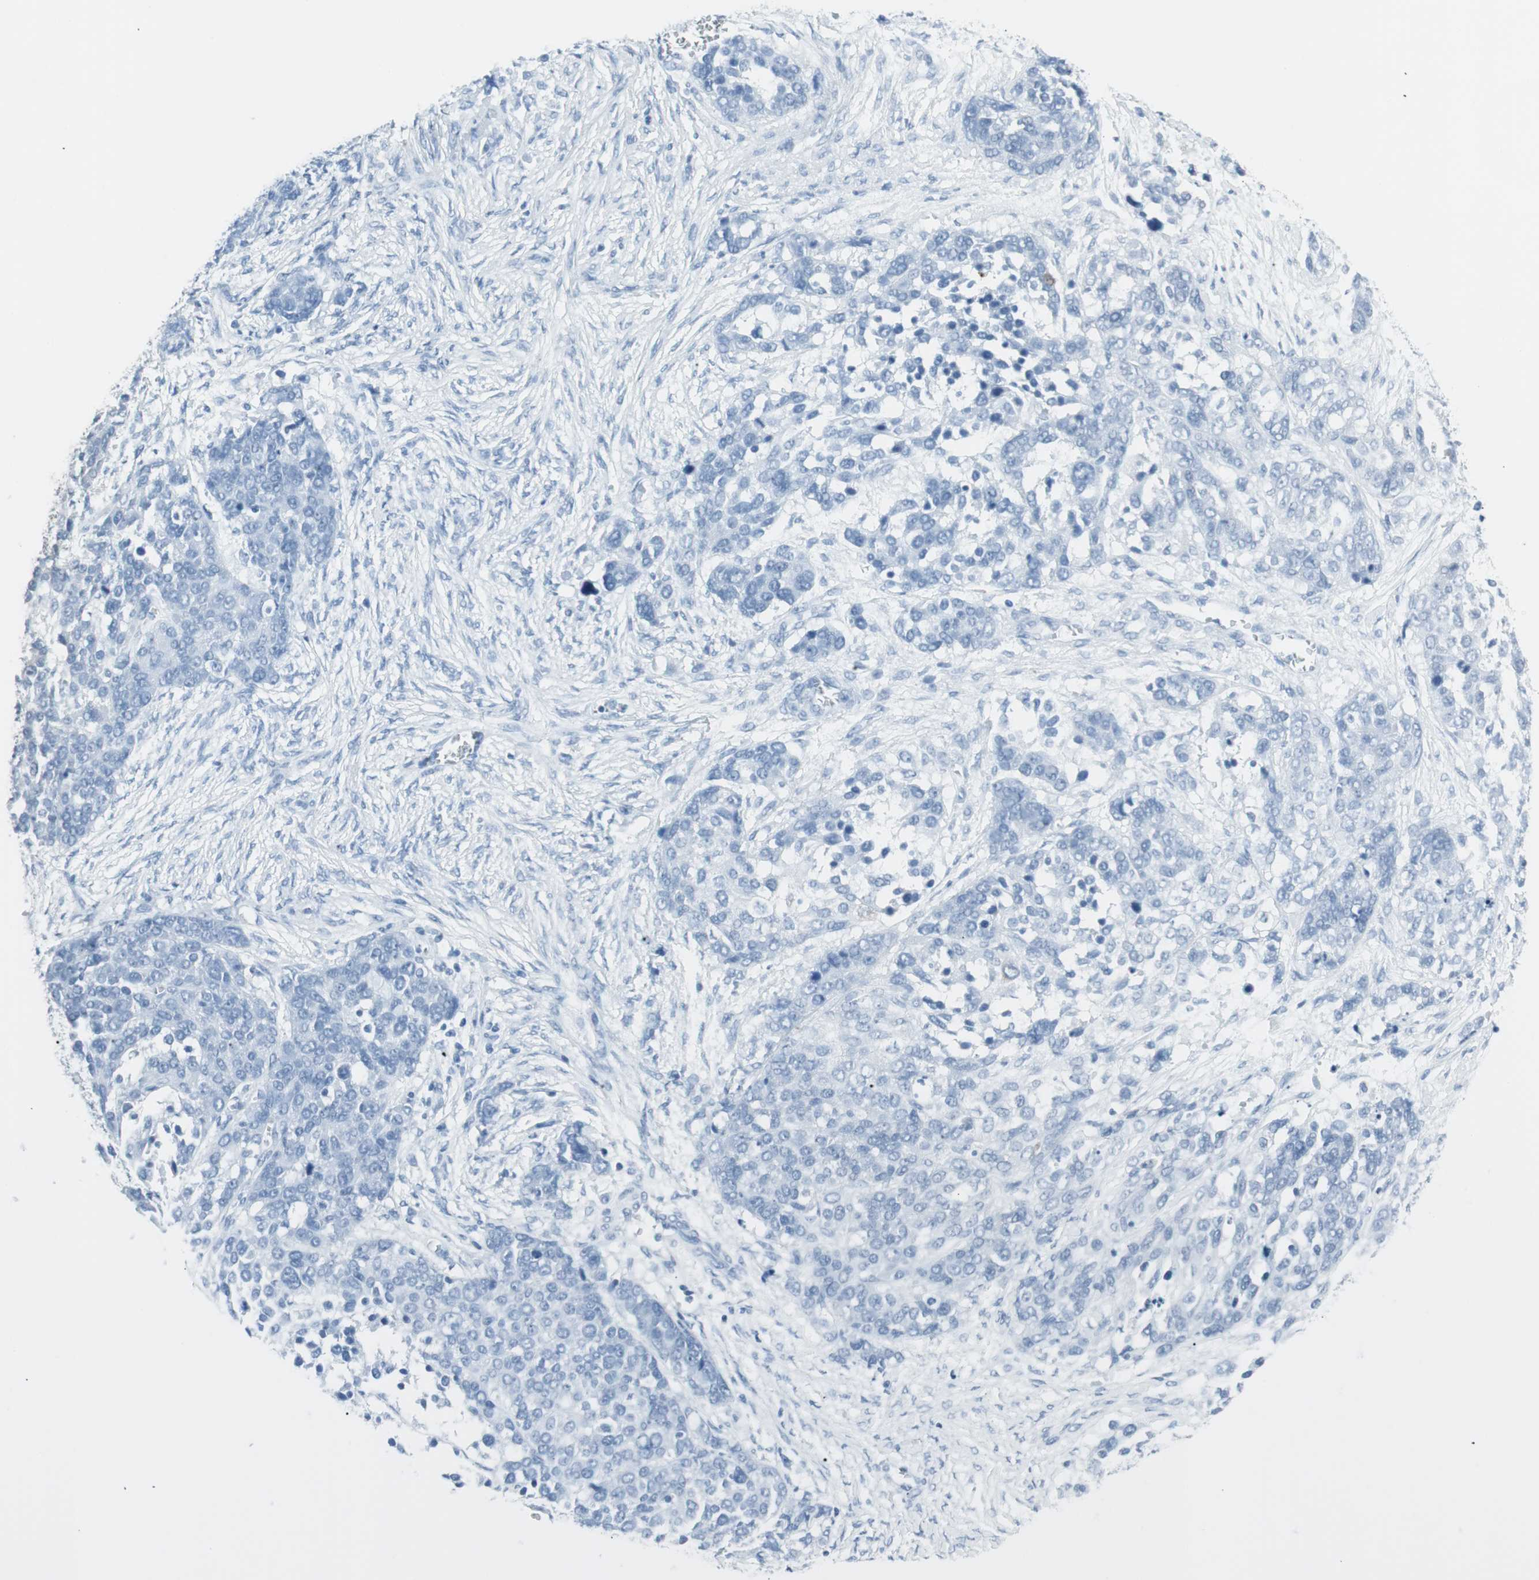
{"staining": {"intensity": "negative", "quantity": "none", "location": "none"}, "tissue": "ovarian cancer", "cell_type": "Tumor cells", "image_type": "cancer", "snomed": [{"axis": "morphology", "description": "Cystadenocarcinoma, serous, NOS"}, {"axis": "topography", "description": "Ovary"}], "caption": "A micrograph of serous cystadenocarcinoma (ovarian) stained for a protein demonstrates no brown staining in tumor cells. The staining was performed using DAB to visualize the protein expression in brown, while the nuclei were stained in blue with hematoxylin (Magnification: 20x).", "gene": "AGR2", "patient": {"sex": "female", "age": 44}}